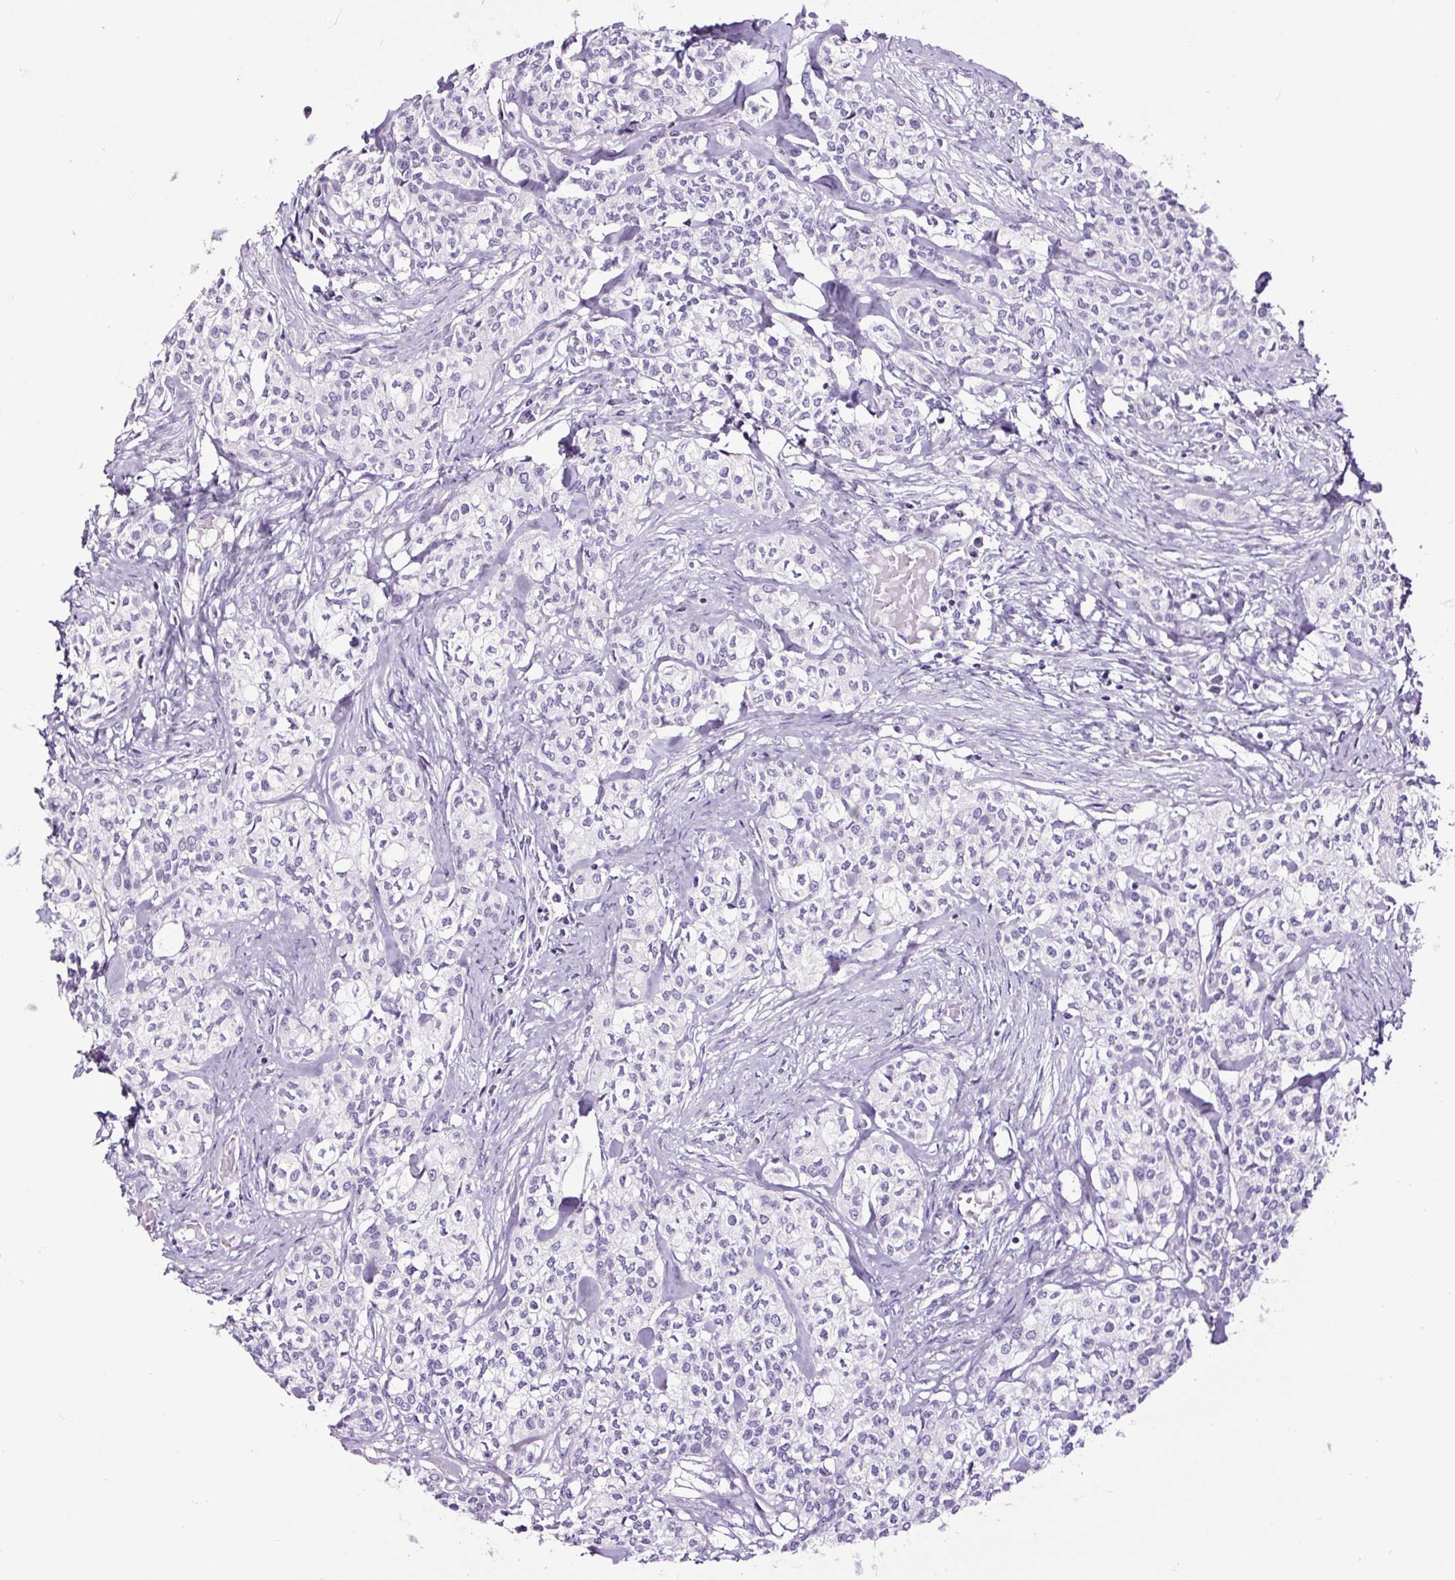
{"staining": {"intensity": "negative", "quantity": "none", "location": "none"}, "tissue": "head and neck cancer", "cell_type": "Tumor cells", "image_type": "cancer", "snomed": [{"axis": "morphology", "description": "Adenocarcinoma, NOS"}, {"axis": "topography", "description": "Head-Neck"}], "caption": "IHC of adenocarcinoma (head and neck) displays no positivity in tumor cells.", "gene": "NPHS2", "patient": {"sex": "male", "age": 81}}